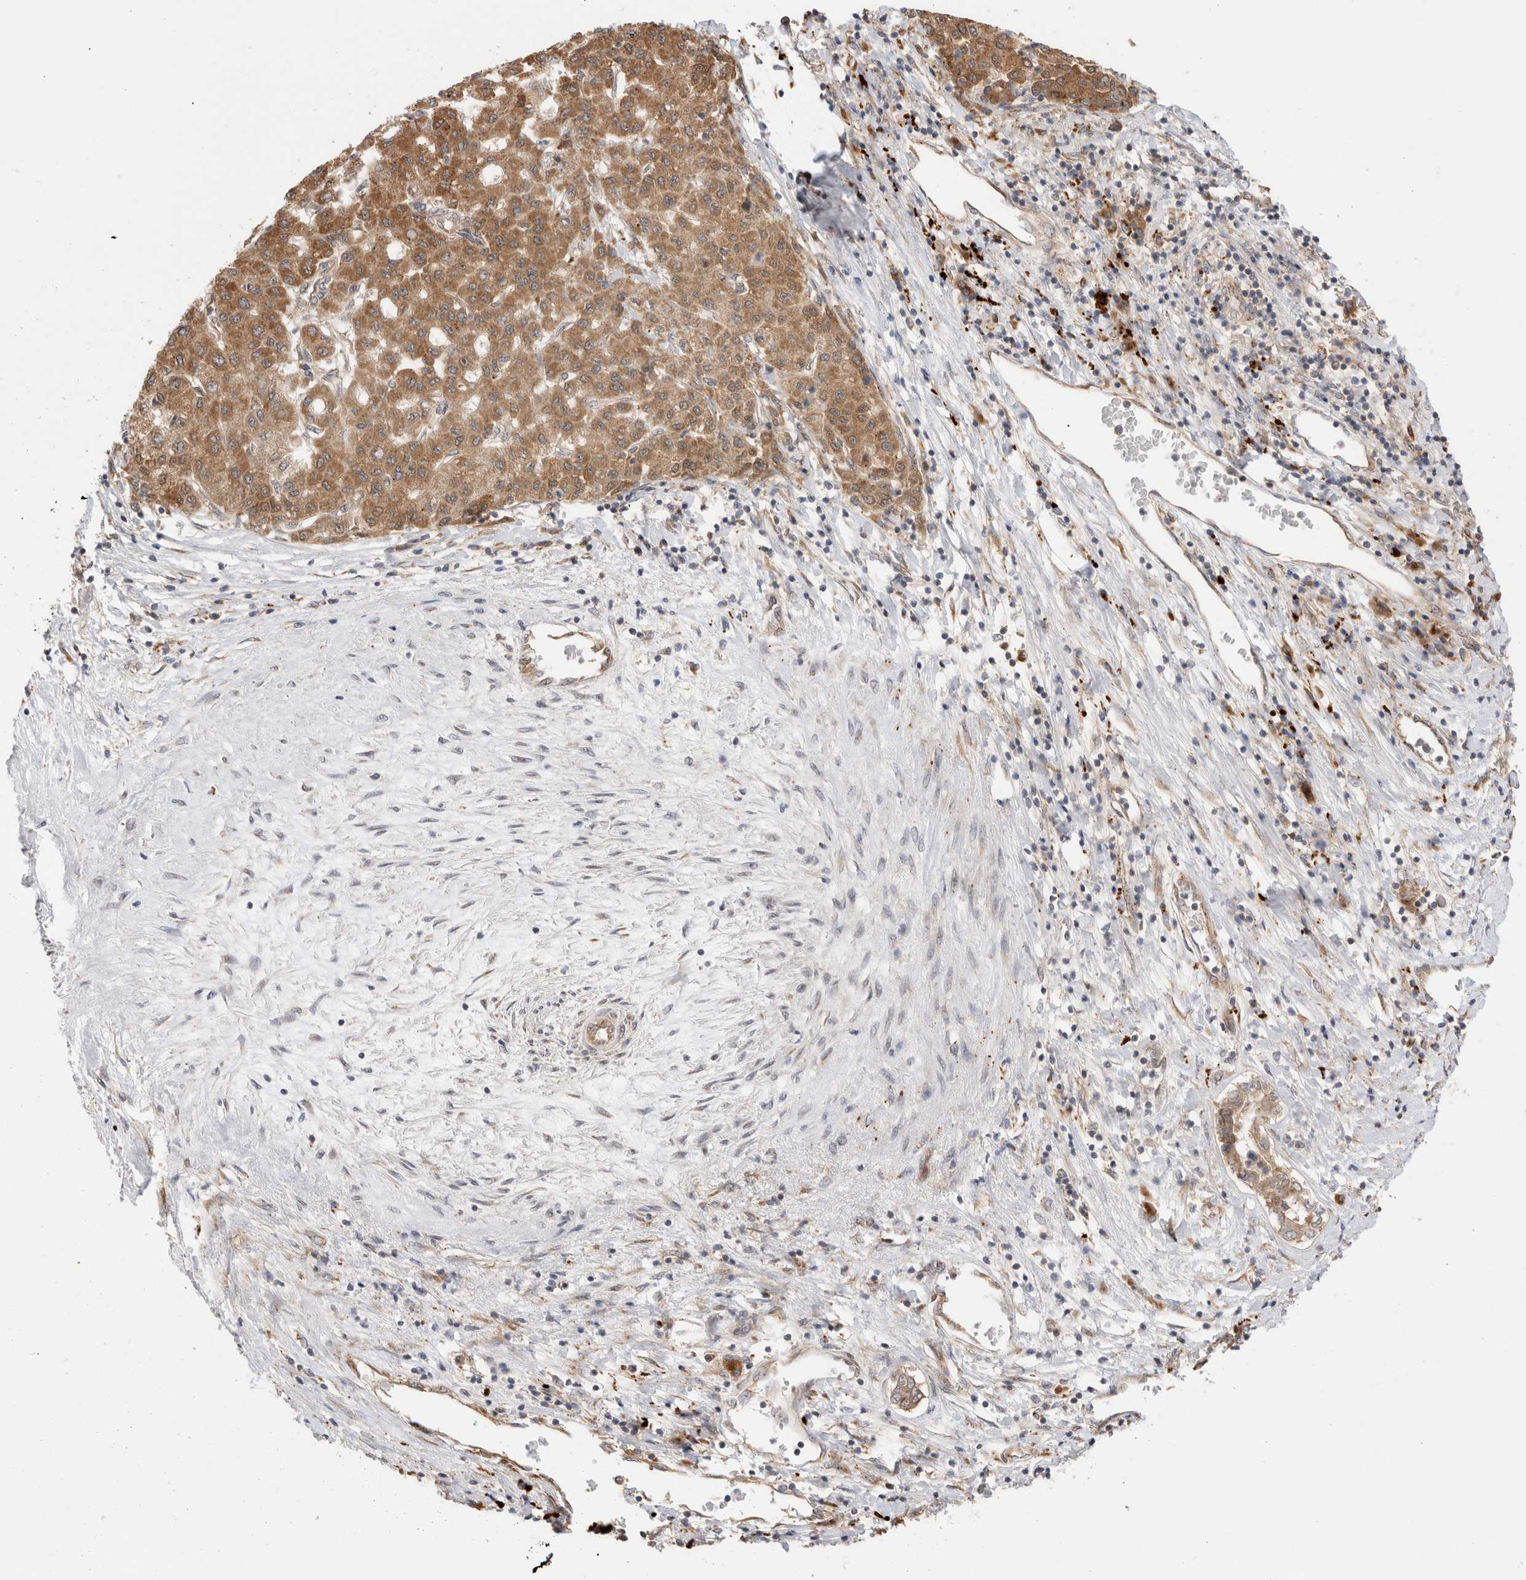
{"staining": {"intensity": "moderate", "quantity": ">75%", "location": "cytoplasmic/membranous"}, "tissue": "liver cancer", "cell_type": "Tumor cells", "image_type": "cancer", "snomed": [{"axis": "morphology", "description": "Carcinoma, Hepatocellular, NOS"}, {"axis": "topography", "description": "Liver"}], "caption": "Tumor cells demonstrate moderate cytoplasmic/membranous positivity in approximately >75% of cells in hepatocellular carcinoma (liver).", "gene": "ACTL9", "patient": {"sex": "male", "age": 65}}